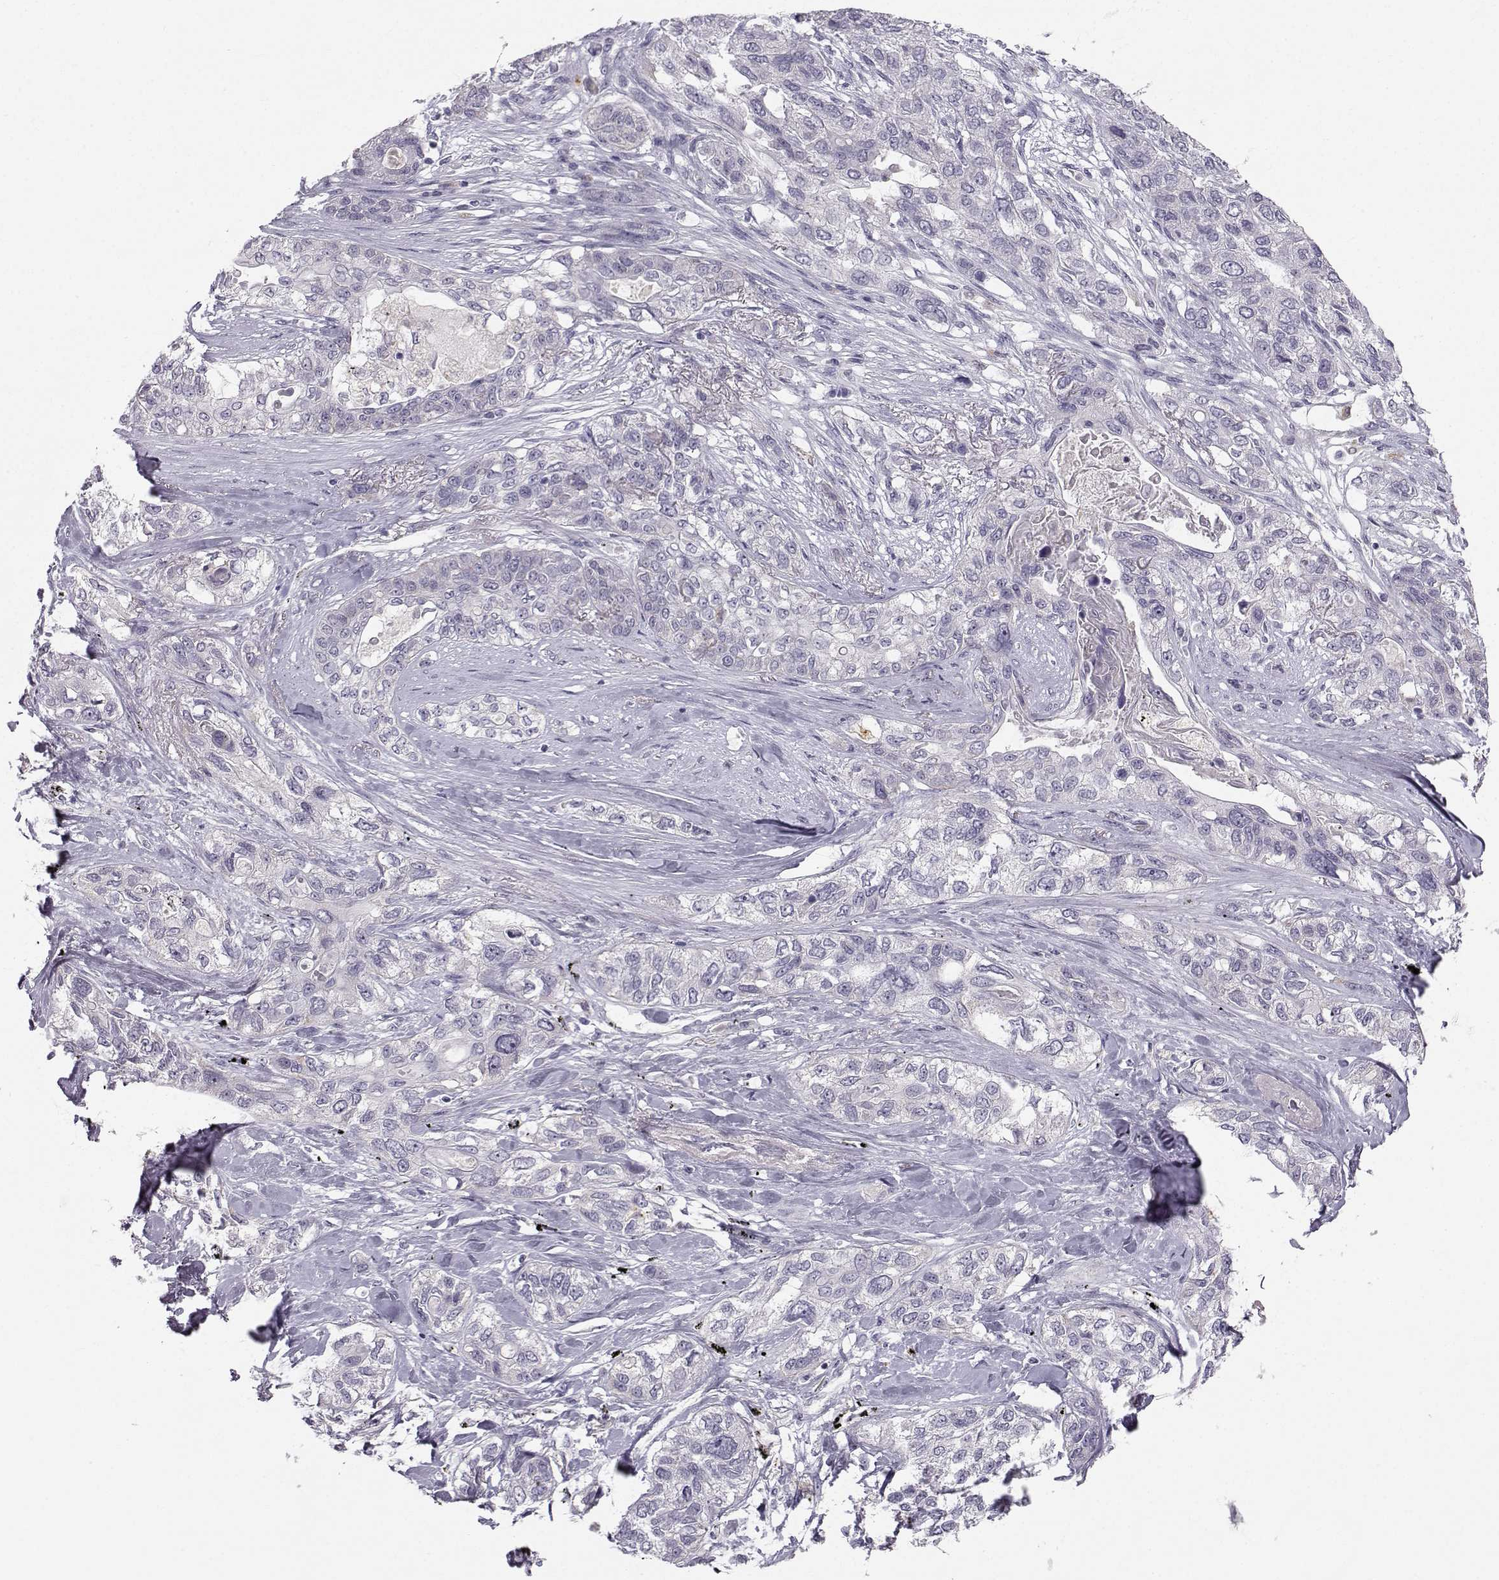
{"staining": {"intensity": "negative", "quantity": "none", "location": "none"}, "tissue": "lung cancer", "cell_type": "Tumor cells", "image_type": "cancer", "snomed": [{"axis": "morphology", "description": "Squamous cell carcinoma, NOS"}, {"axis": "topography", "description": "Lung"}], "caption": "Photomicrograph shows no significant protein expression in tumor cells of squamous cell carcinoma (lung).", "gene": "PGM5", "patient": {"sex": "female", "age": 70}}